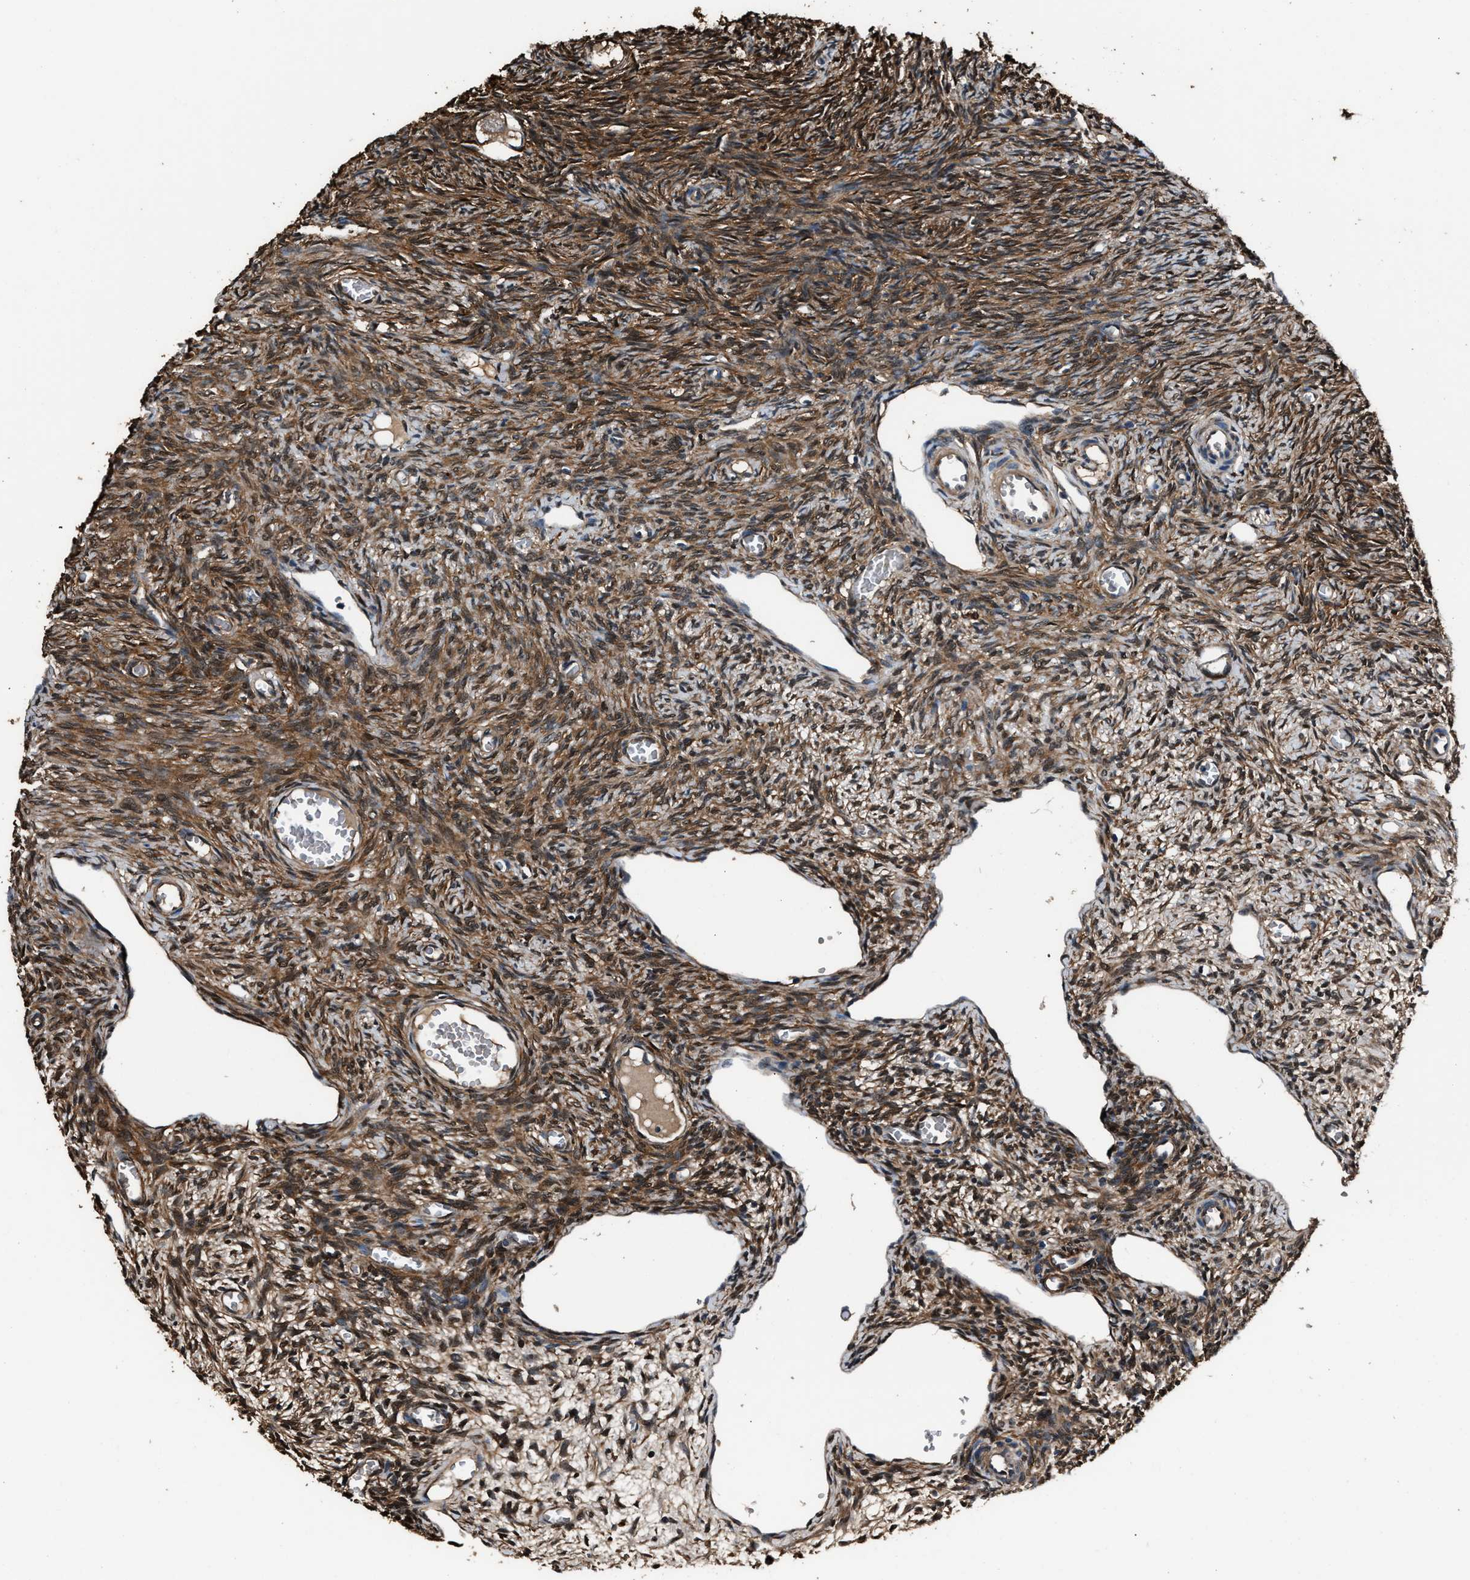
{"staining": {"intensity": "moderate", "quantity": ">75%", "location": "cytoplasmic/membranous"}, "tissue": "ovary", "cell_type": "Follicle cells", "image_type": "normal", "snomed": [{"axis": "morphology", "description": "Normal tissue, NOS"}, {"axis": "topography", "description": "Ovary"}], "caption": "Moderate cytoplasmic/membranous protein positivity is appreciated in about >75% of follicle cells in ovary. (Stains: DAB (3,3'-diaminobenzidine) in brown, nuclei in blue, Microscopy: brightfield microscopy at high magnification).", "gene": "GSTP1", "patient": {"sex": "female", "age": 27}}